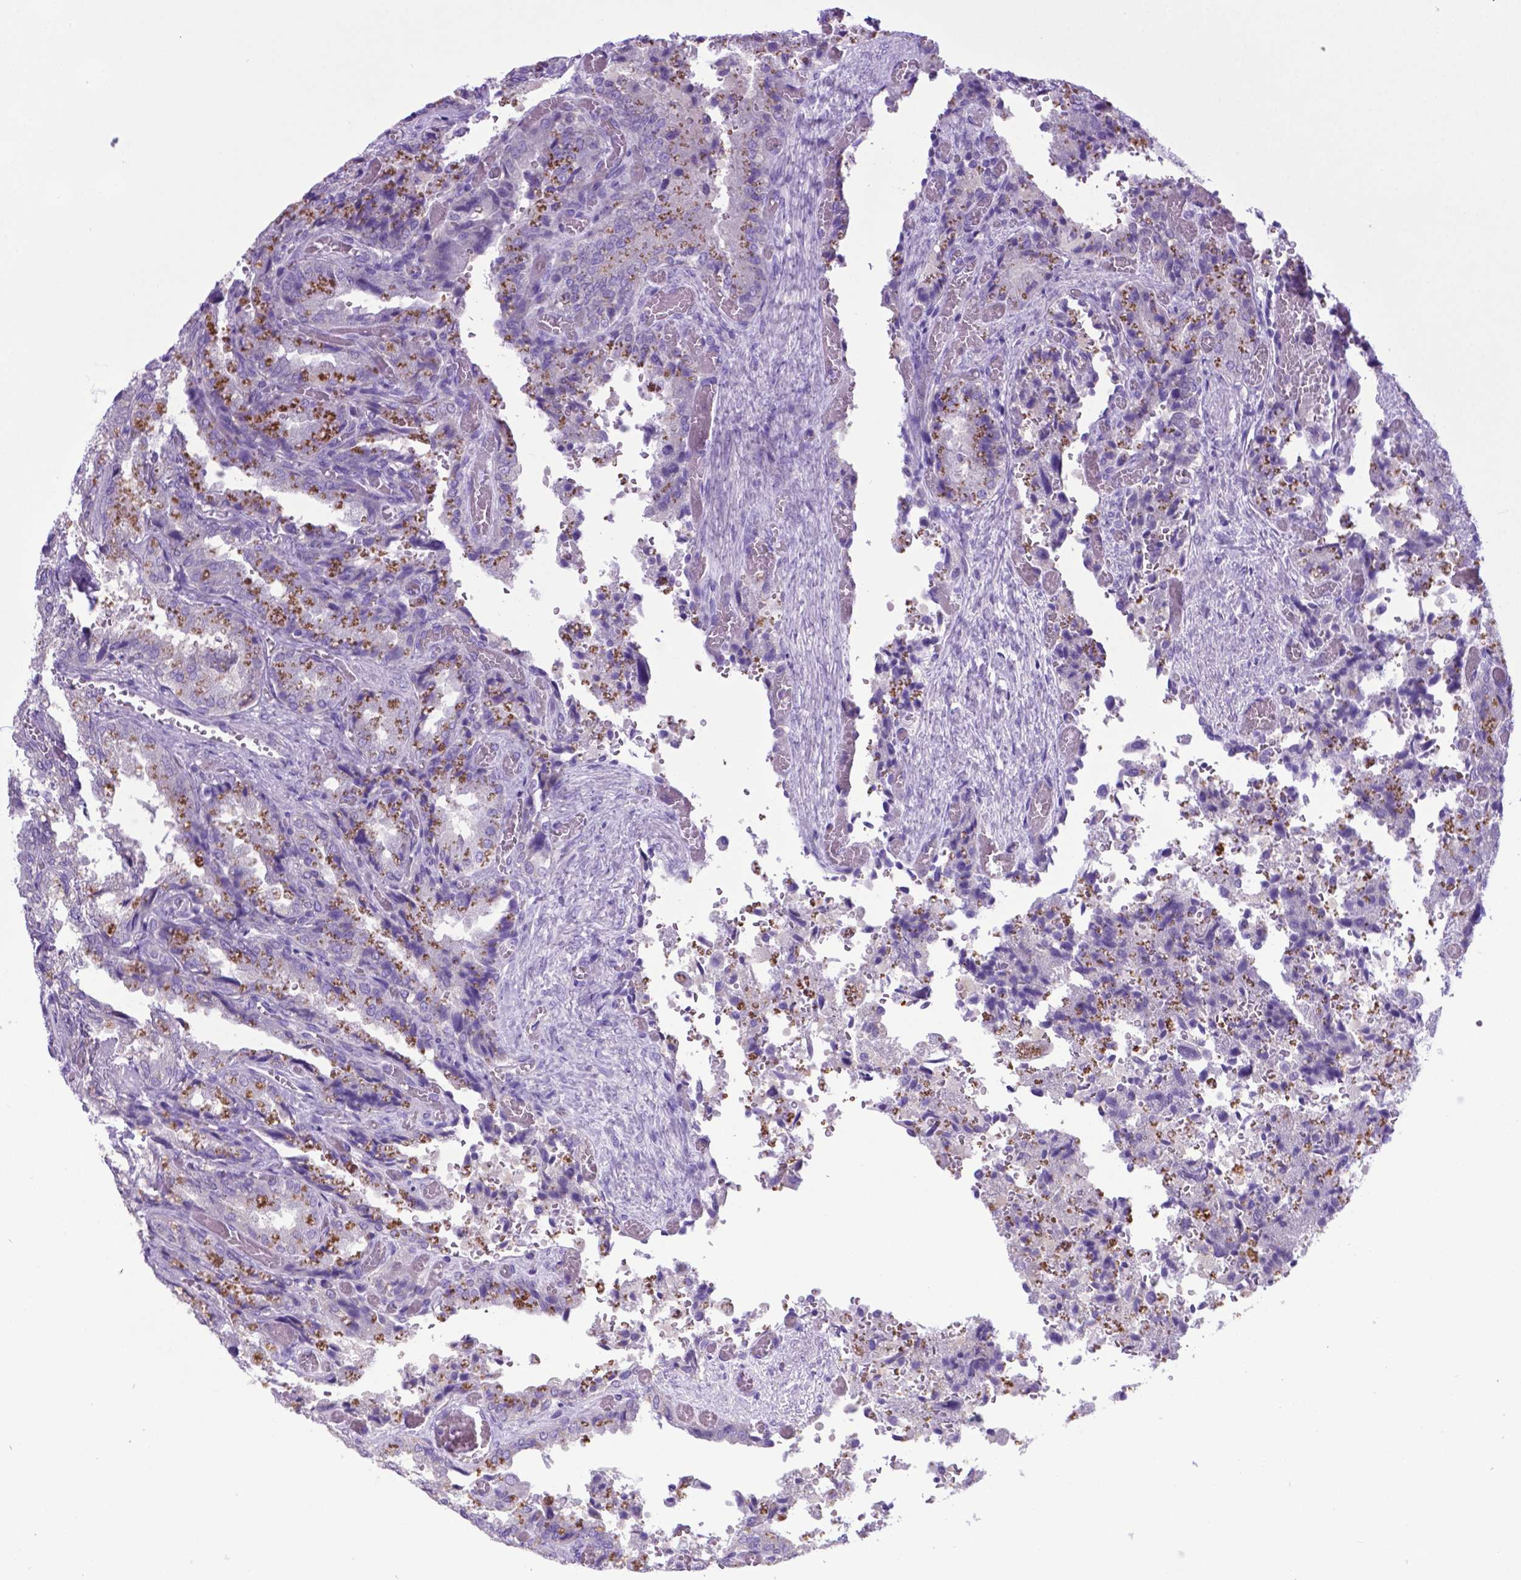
{"staining": {"intensity": "moderate", "quantity": "<25%", "location": "cytoplasmic/membranous"}, "tissue": "seminal vesicle", "cell_type": "Glandular cells", "image_type": "normal", "snomed": [{"axis": "morphology", "description": "Normal tissue, NOS"}, {"axis": "topography", "description": "Seminal veicle"}], "caption": "Immunohistochemical staining of normal seminal vesicle exhibits <25% levels of moderate cytoplasmic/membranous protein staining in about <25% of glandular cells. (IHC, brightfield microscopy, high magnification).", "gene": "ADRA2B", "patient": {"sex": "male", "age": 57}}